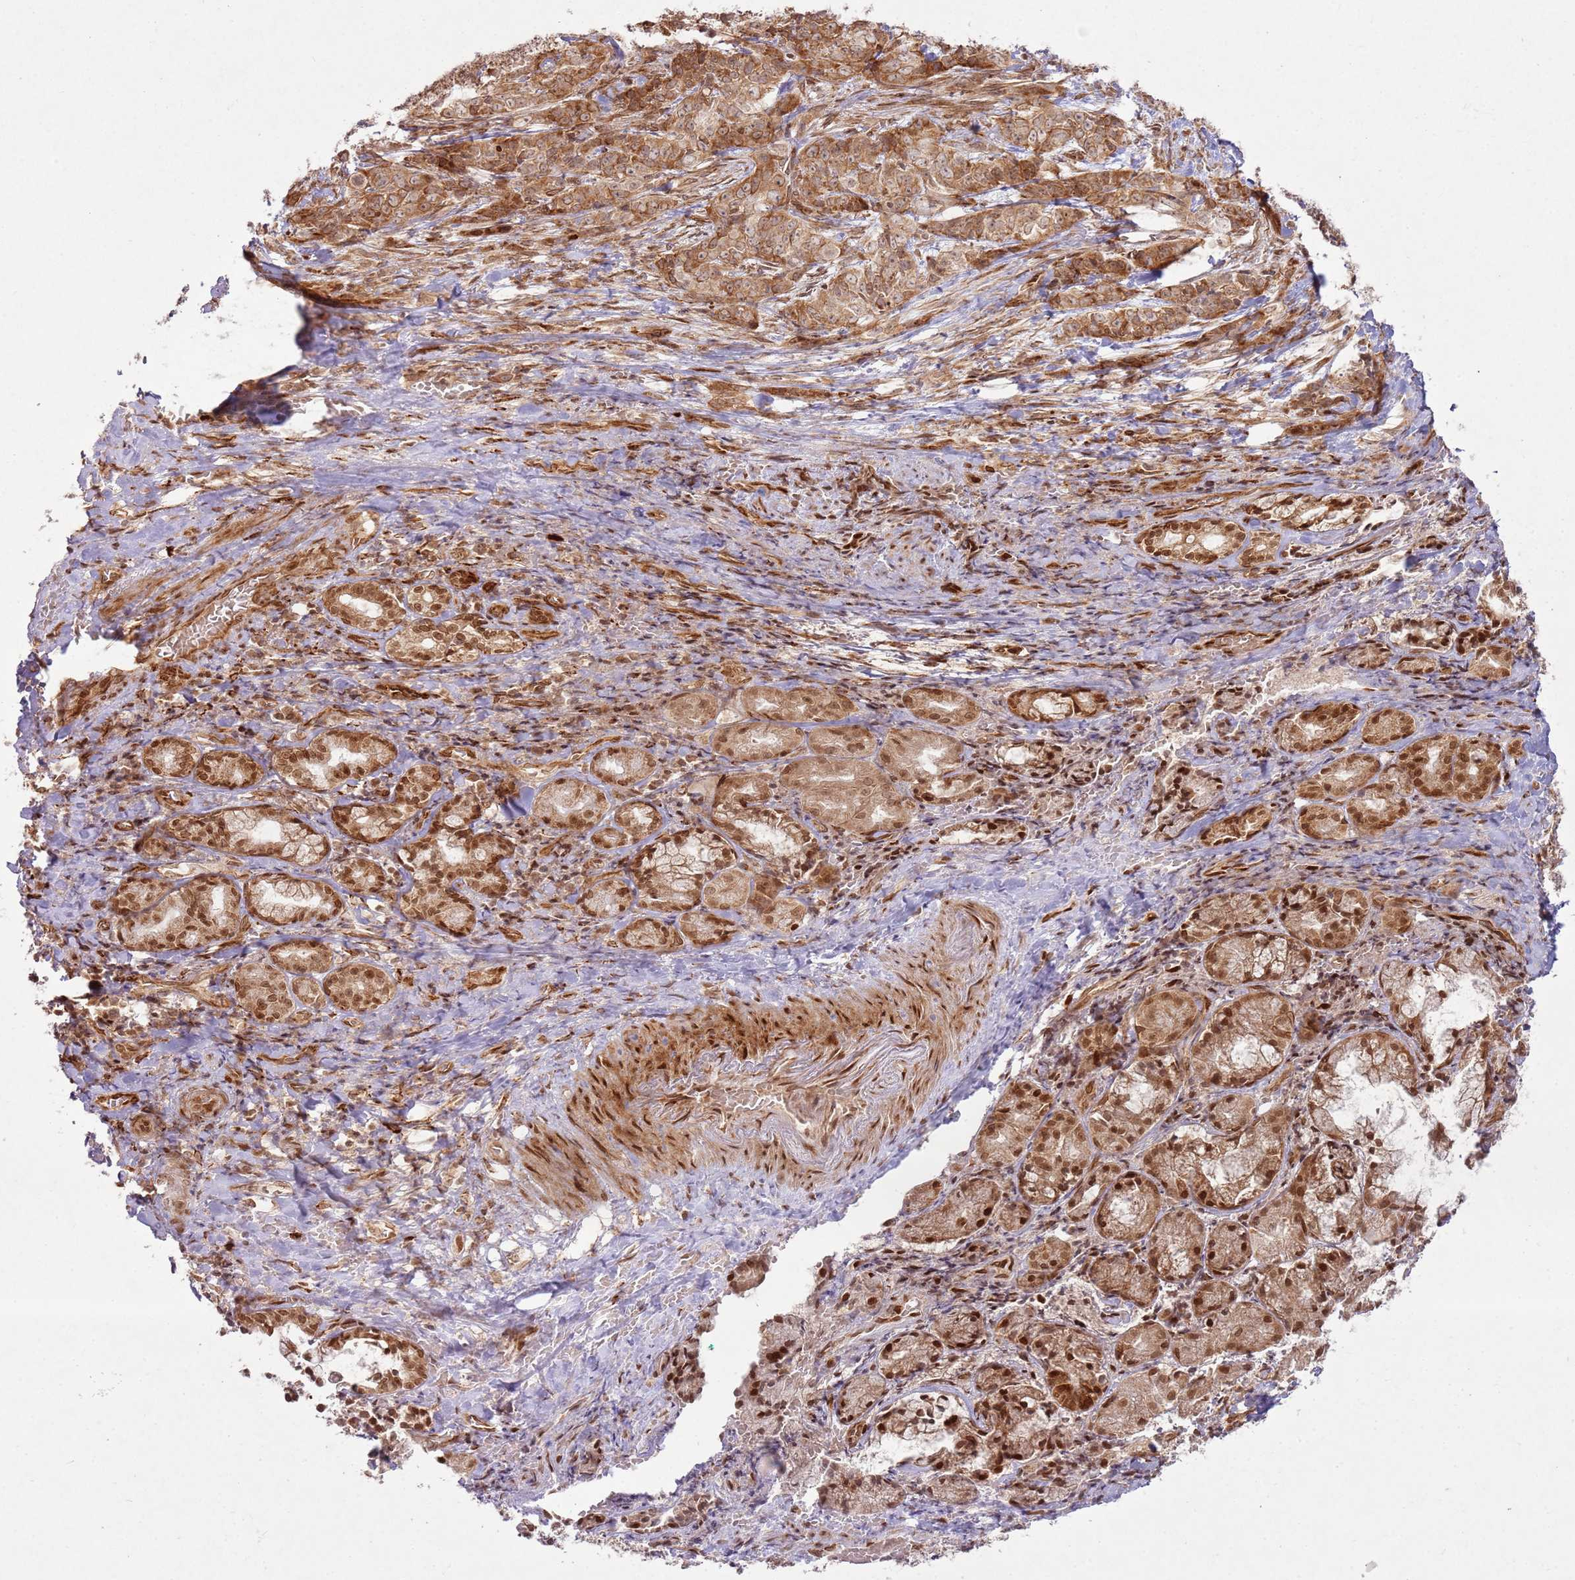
{"staining": {"intensity": "moderate", "quantity": ">75%", "location": "nuclear"}, "tissue": "adipose tissue", "cell_type": "Adipocytes", "image_type": "normal", "snomed": [{"axis": "morphology", "description": "Normal tissue, NOS"}, {"axis": "morphology", "description": "Basal cell carcinoma"}, {"axis": "topography", "description": "Cartilage tissue"}, {"axis": "topography", "description": "Nasopharynx"}, {"axis": "topography", "description": "Oral tissue"}], "caption": "Adipose tissue stained for a protein demonstrates moderate nuclear positivity in adipocytes. The staining is performed using DAB (3,3'-diaminobenzidine) brown chromogen to label protein expression. The nuclei are counter-stained blue using hematoxylin.", "gene": "KLHL36", "patient": {"sex": "female", "age": 77}}